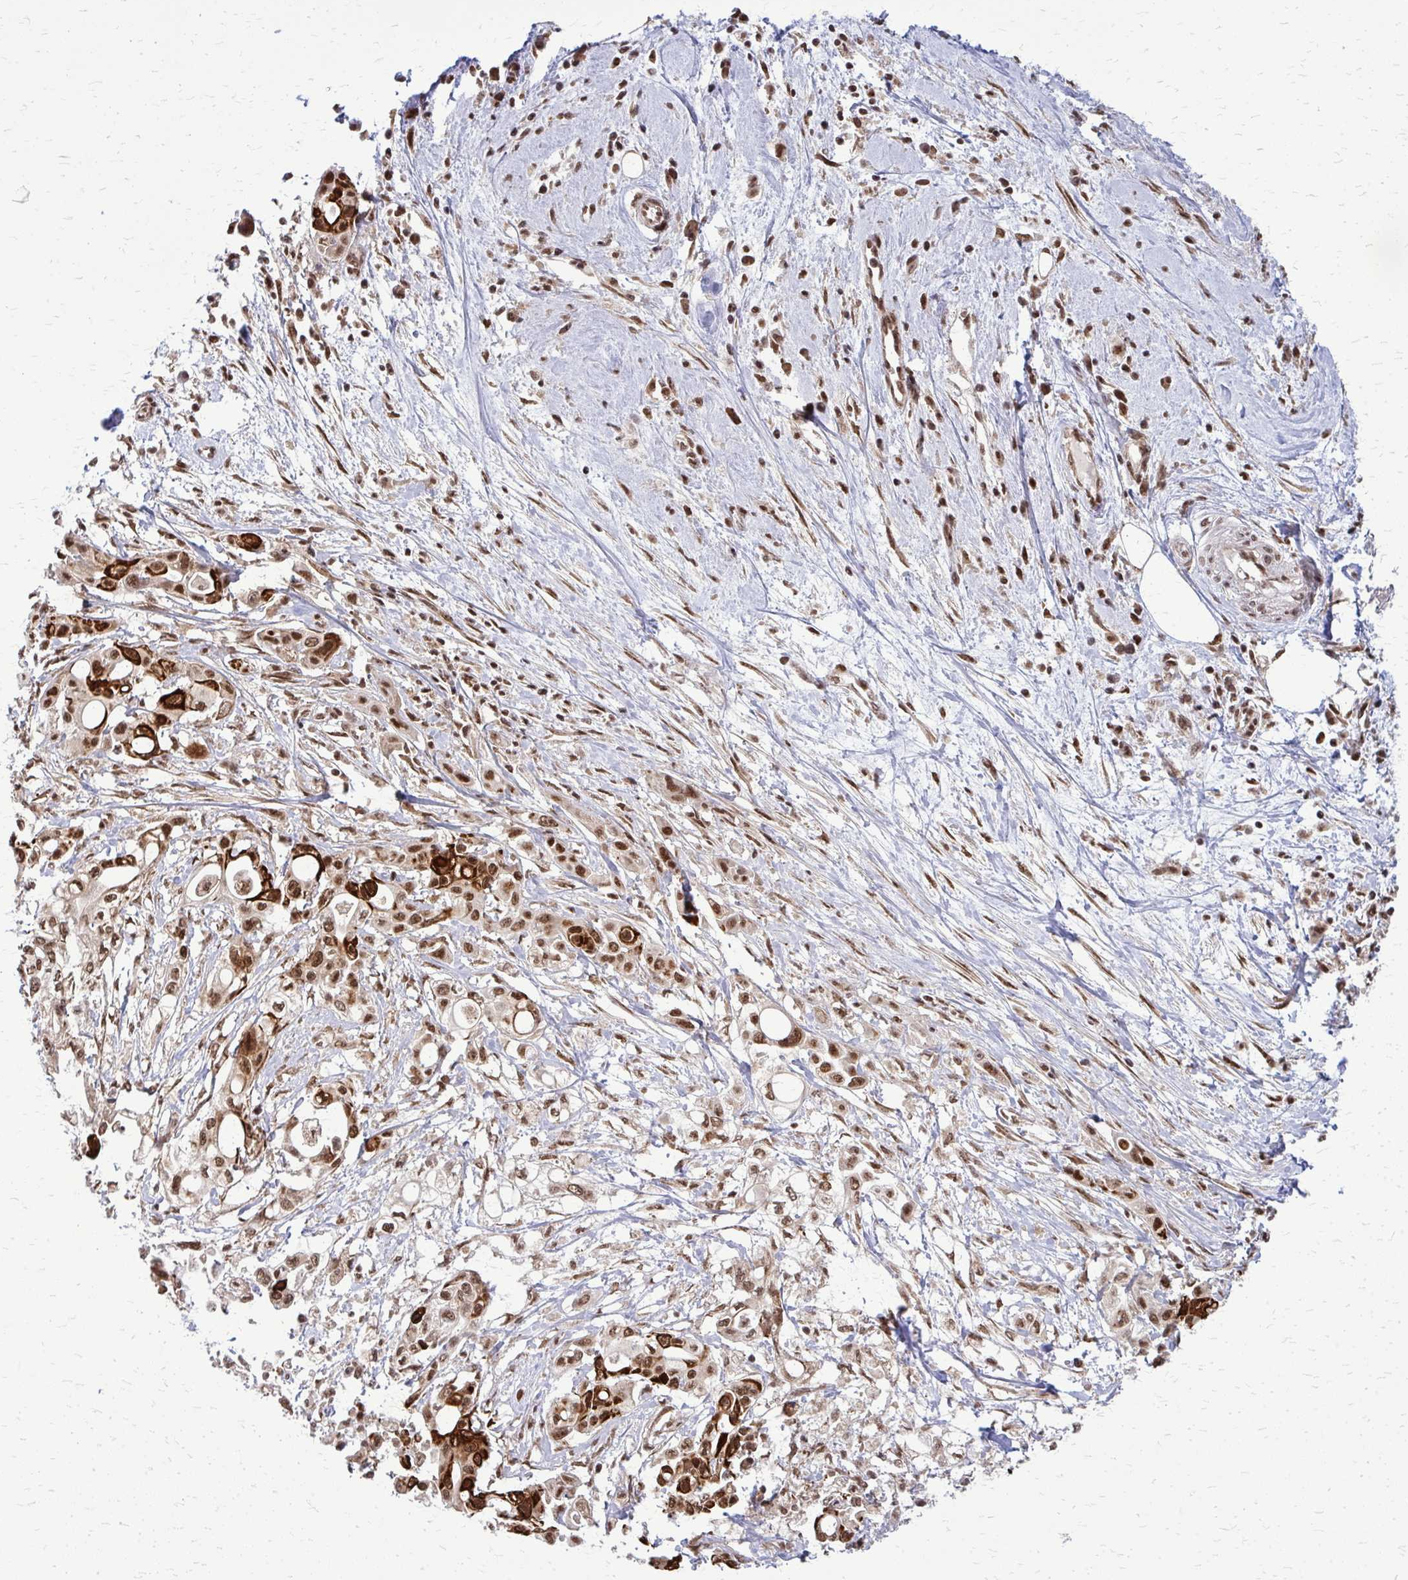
{"staining": {"intensity": "strong", "quantity": ">75%", "location": "cytoplasmic/membranous,nuclear"}, "tissue": "pancreatic cancer", "cell_type": "Tumor cells", "image_type": "cancer", "snomed": [{"axis": "morphology", "description": "Adenocarcinoma, NOS"}, {"axis": "topography", "description": "Pancreas"}], "caption": "The immunohistochemical stain highlights strong cytoplasmic/membranous and nuclear expression in tumor cells of pancreatic adenocarcinoma tissue. (DAB (3,3'-diaminobenzidine) IHC, brown staining for protein, blue staining for nuclei).", "gene": "HDAC3", "patient": {"sex": "female", "age": 68}}